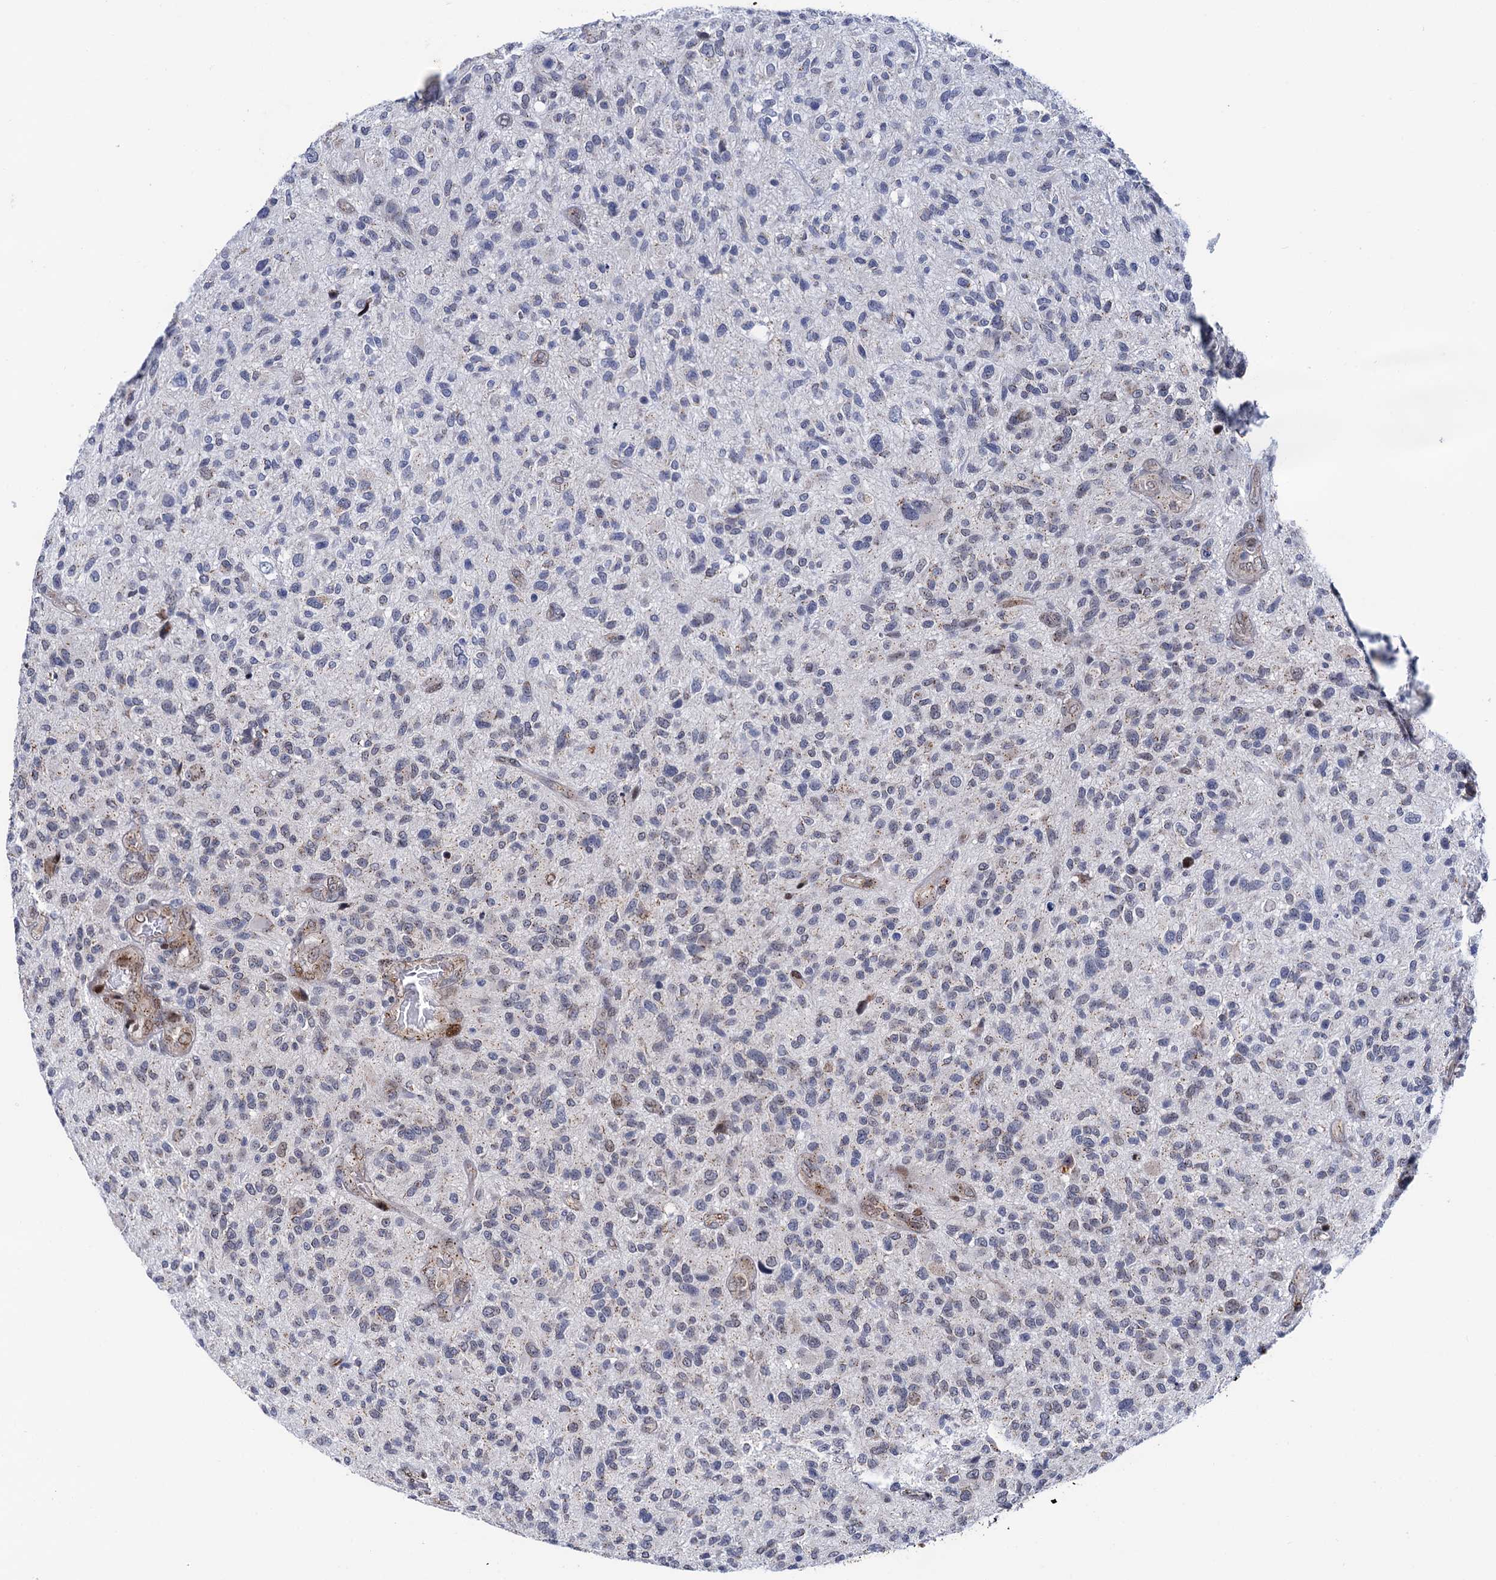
{"staining": {"intensity": "weak", "quantity": "<25%", "location": "nuclear"}, "tissue": "glioma", "cell_type": "Tumor cells", "image_type": "cancer", "snomed": [{"axis": "morphology", "description": "Glioma, malignant, High grade"}, {"axis": "topography", "description": "Brain"}], "caption": "Immunohistochemistry (IHC) of glioma exhibits no expression in tumor cells.", "gene": "THAP2", "patient": {"sex": "male", "age": 47}}